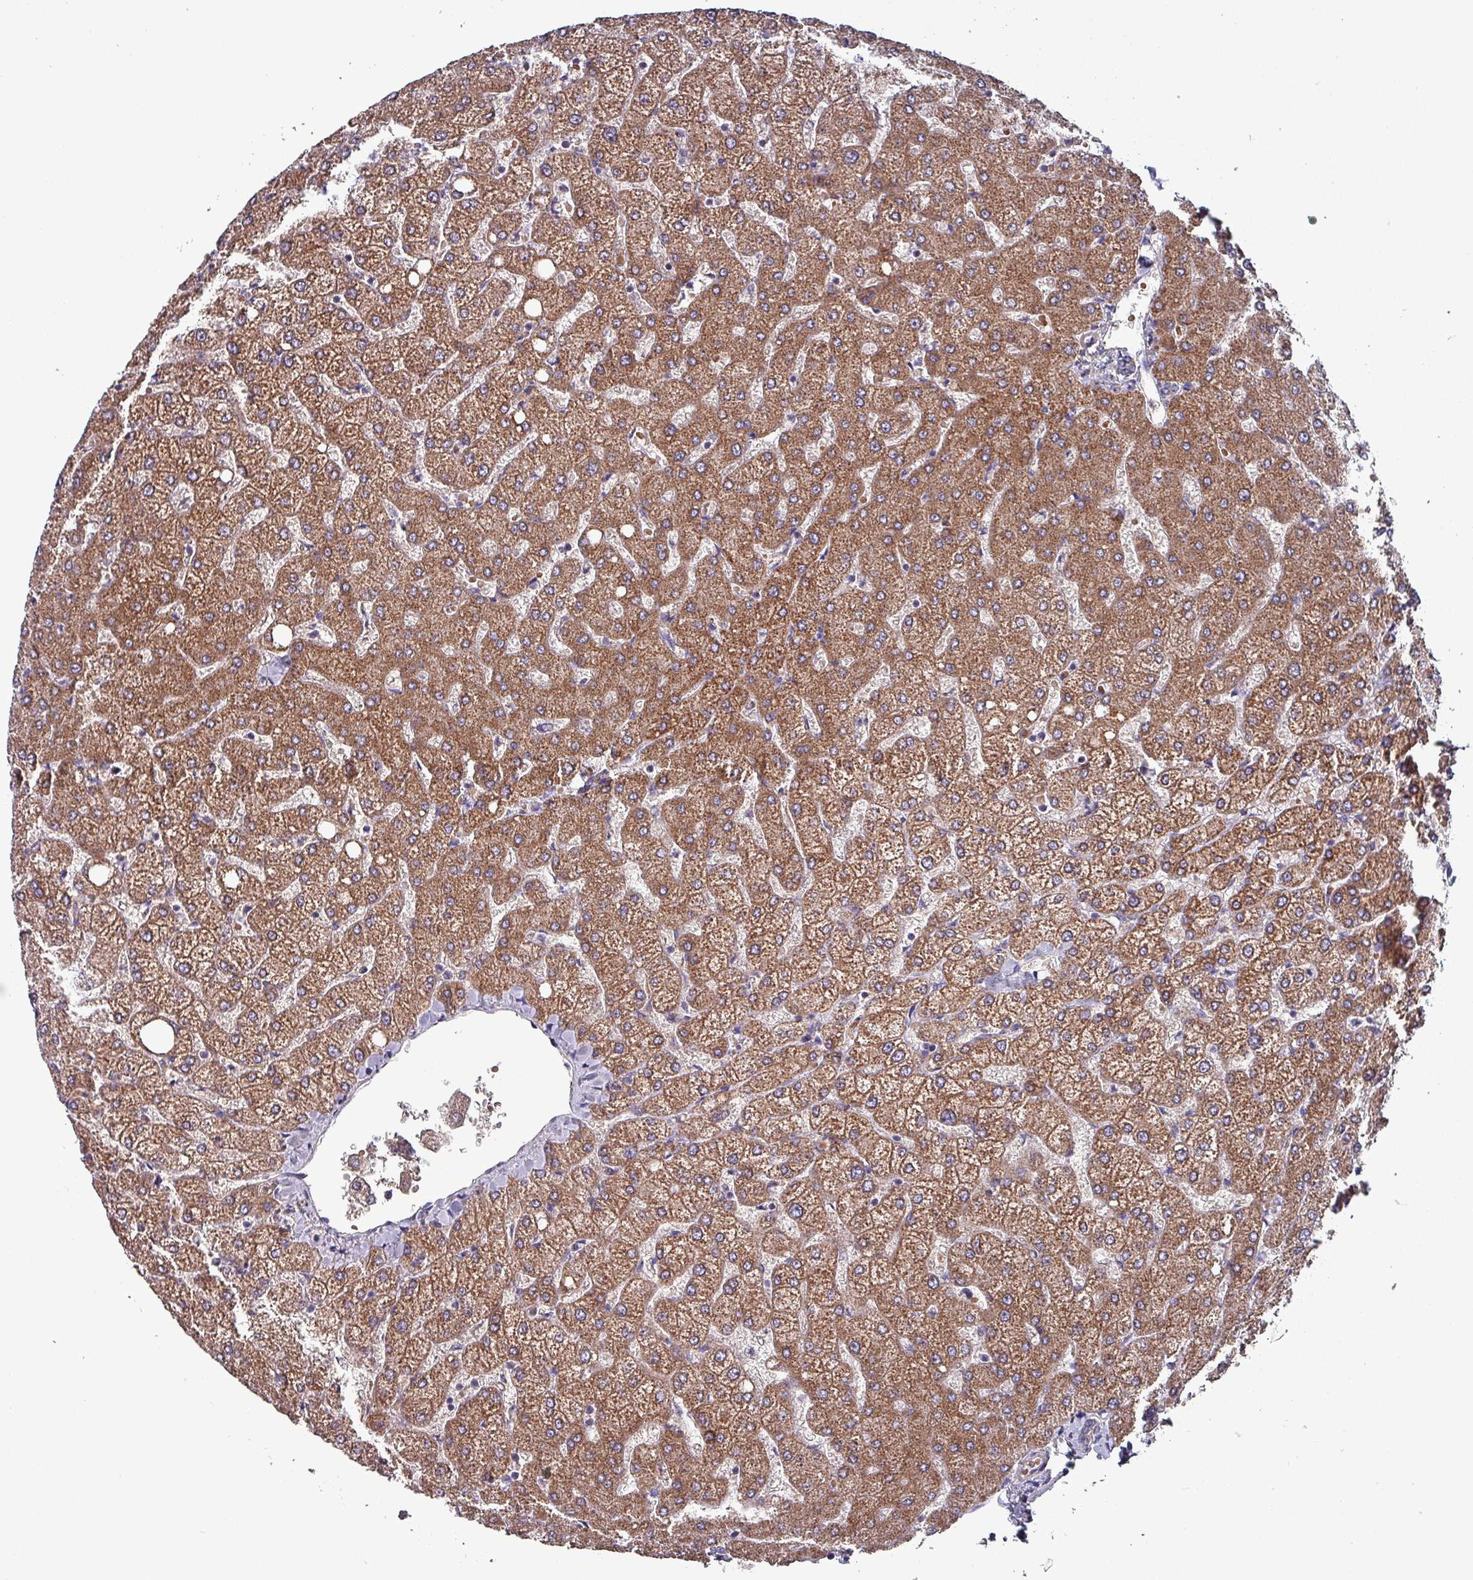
{"staining": {"intensity": "negative", "quantity": "none", "location": "none"}, "tissue": "liver", "cell_type": "Cholangiocytes", "image_type": "normal", "snomed": [{"axis": "morphology", "description": "Normal tissue, NOS"}, {"axis": "topography", "description": "Liver"}], "caption": "Liver stained for a protein using immunohistochemistry (IHC) reveals no expression cholangiocytes.", "gene": "ZNF322", "patient": {"sex": "female", "age": 54}}